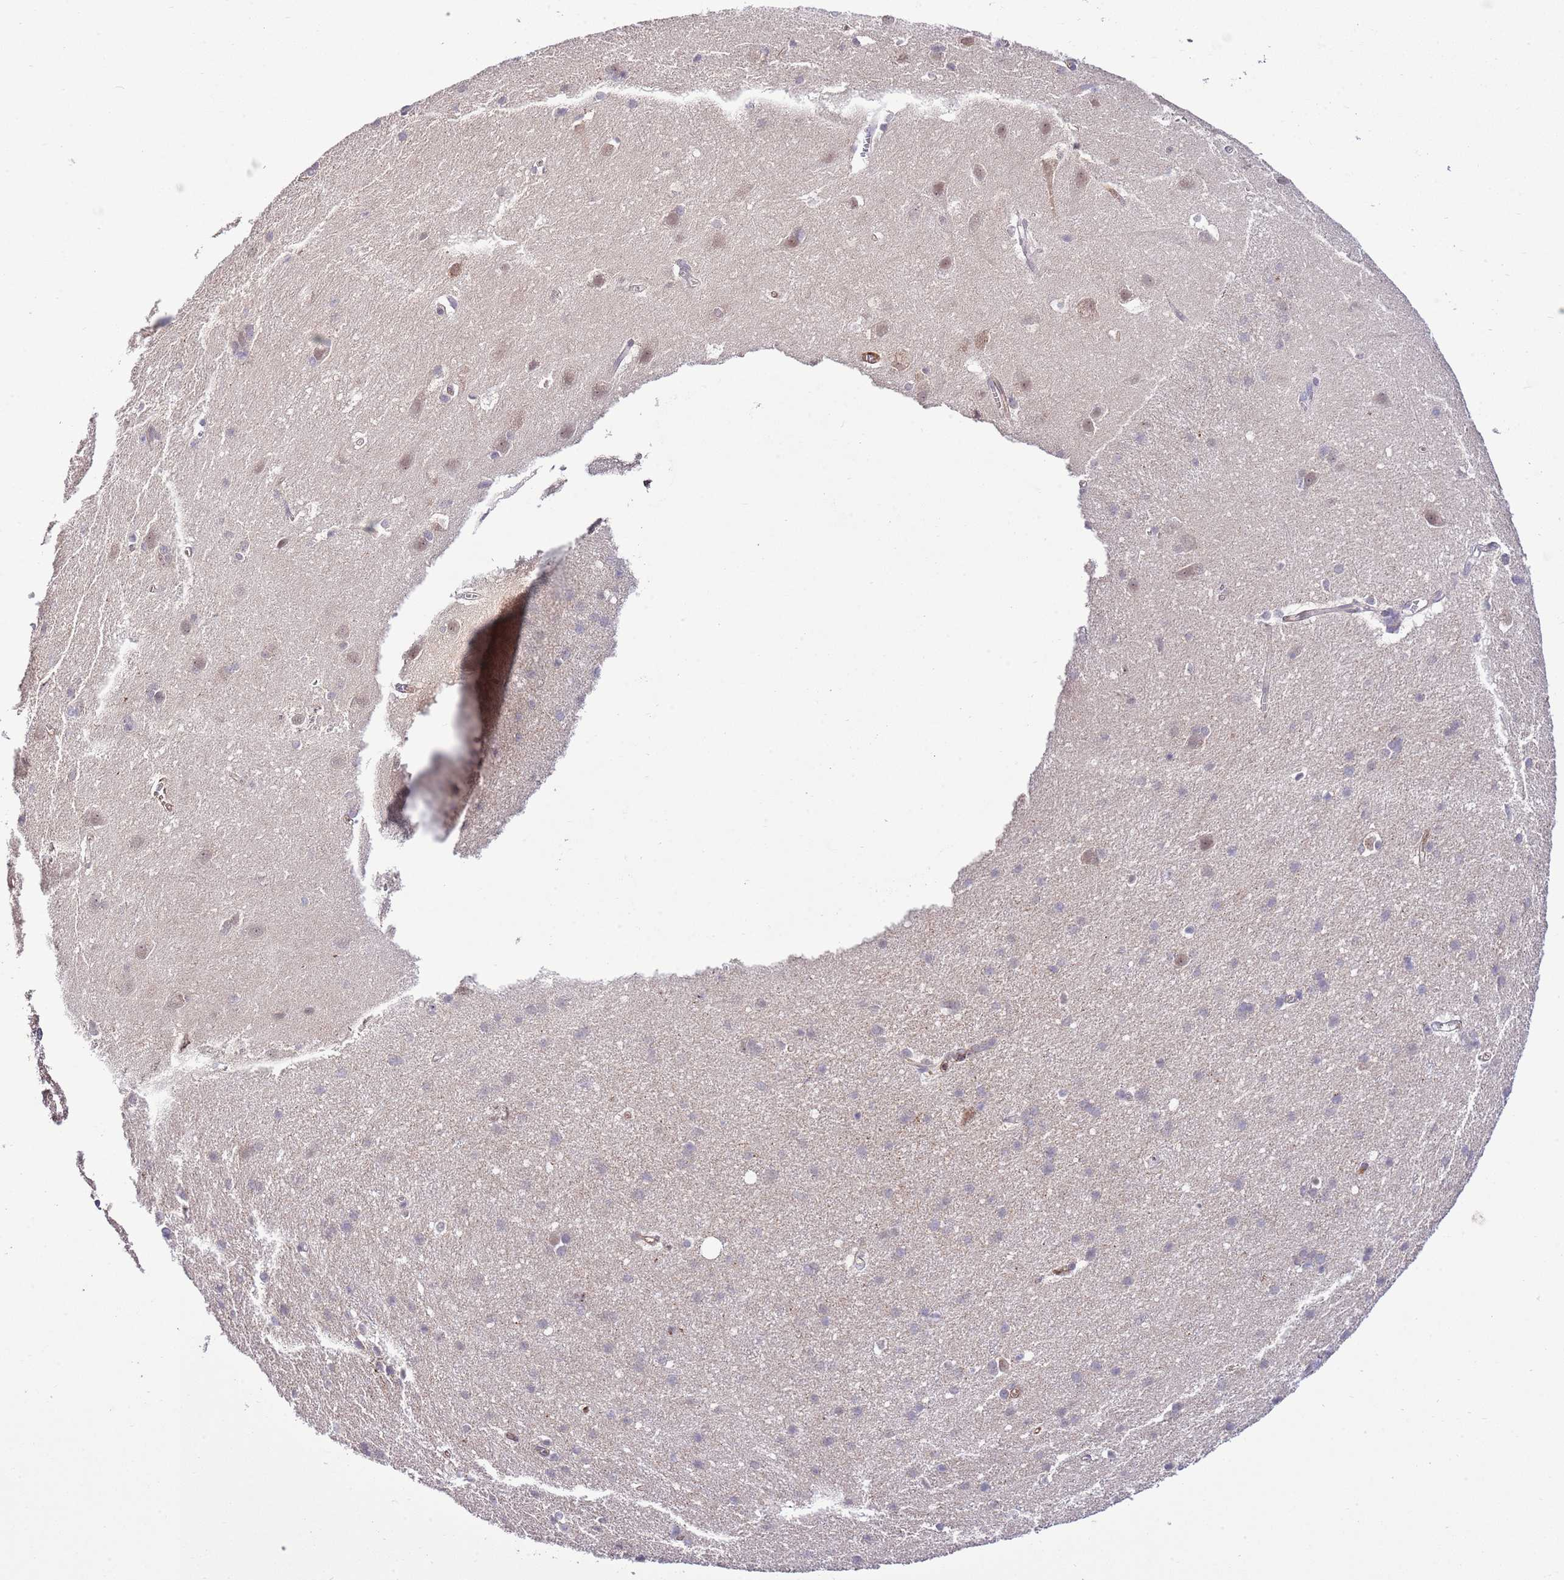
{"staining": {"intensity": "moderate", "quantity": ">75%", "location": "cytoplasmic/membranous"}, "tissue": "cerebral cortex", "cell_type": "Endothelial cells", "image_type": "normal", "snomed": [{"axis": "morphology", "description": "Normal tissue, NOS"}, {"axis": "topography", "description": "Cerebral cortex"}], "caption": "IHC histopathology image of unremarkable cerebral cortex: human cerebral cortex stained using IHC demonstrates medium levels of moderate protein expression localized specifically in the cytoplasmic/membranous of endothelial cells, appearing as a cytoplasmic/membranous brown color.", "gene": "EFHD1", "patient": {"sex": "male", "age": 54}}